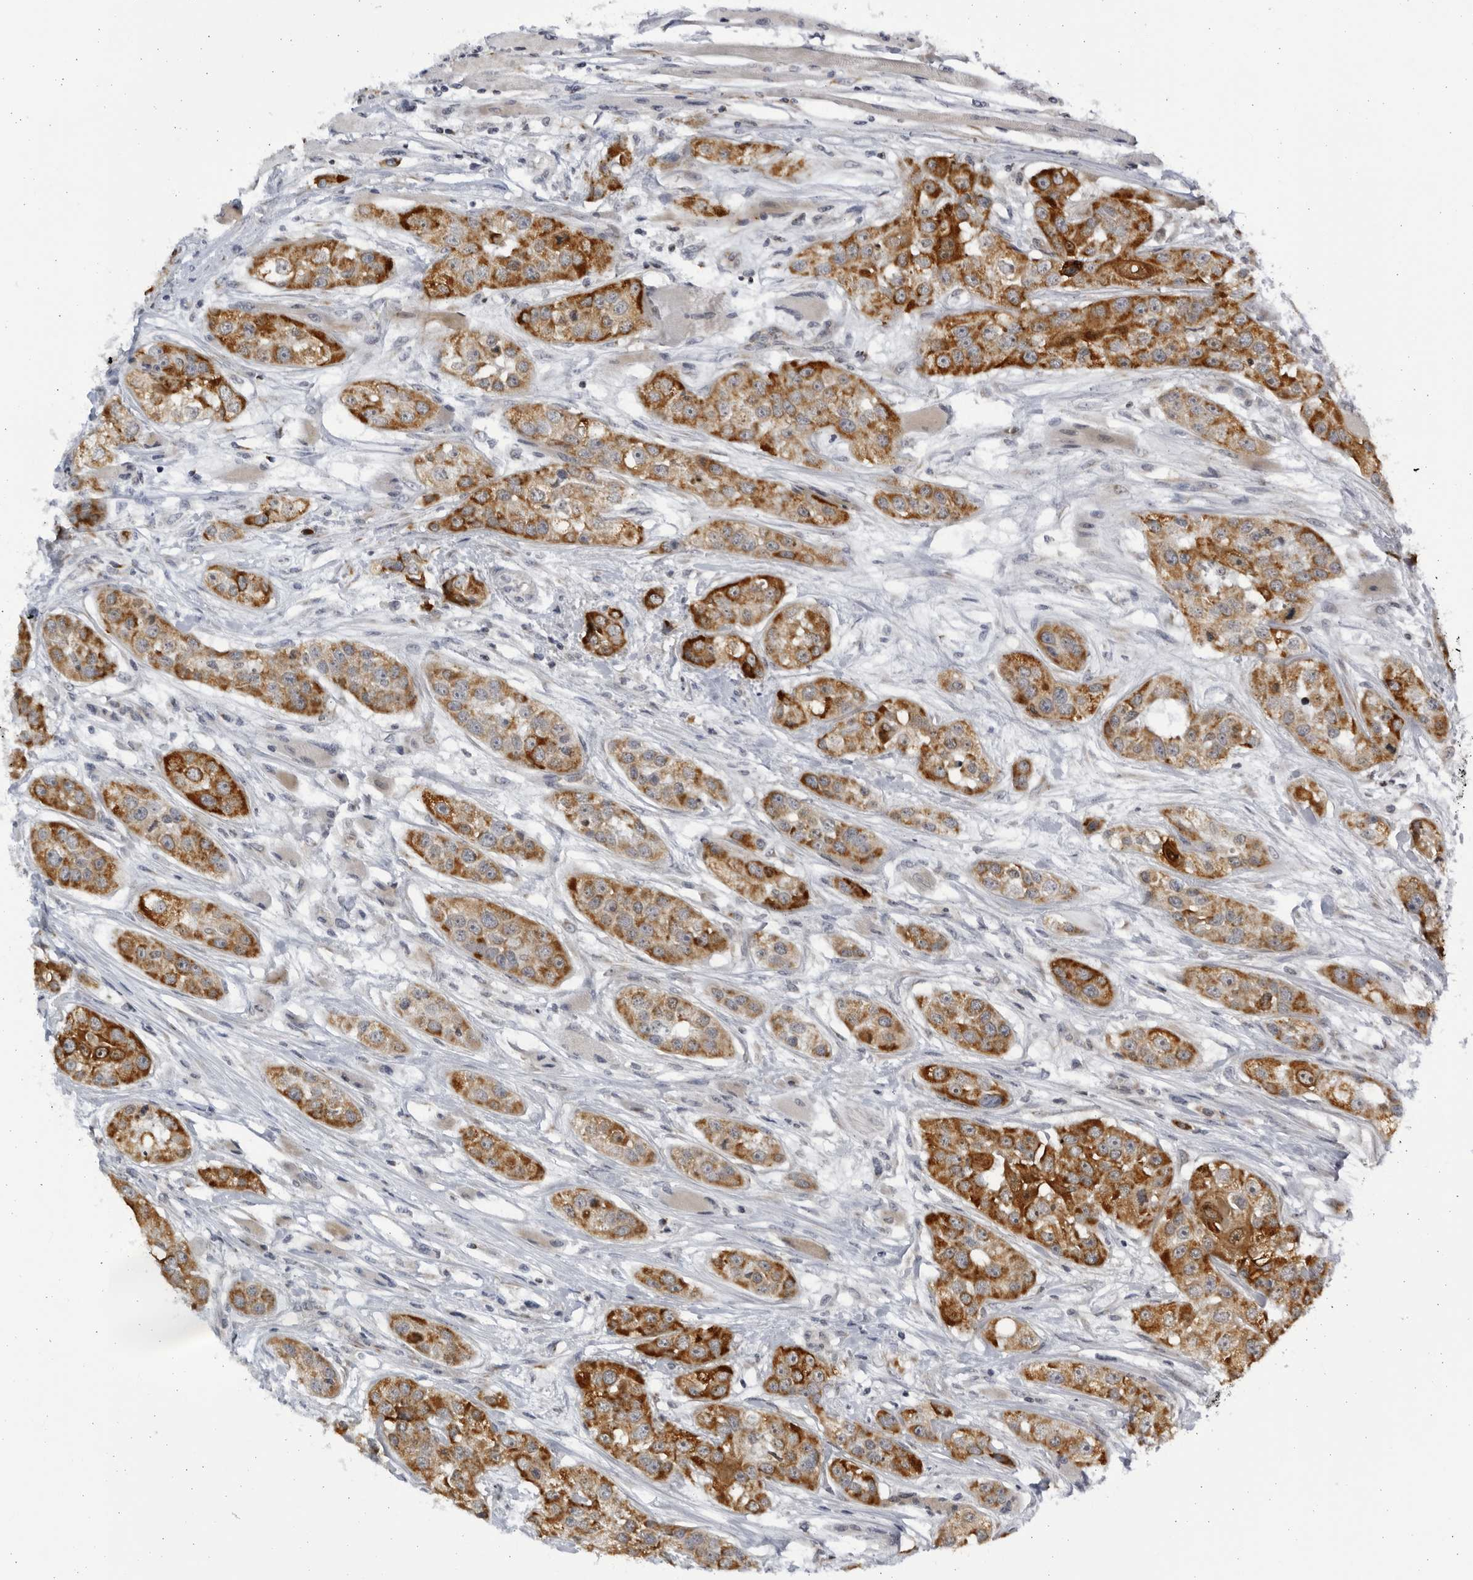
{"staining": {"intensity": "strong", "quantity": ">75%", "location": "cytoplasmic/membranous"}, "tissue": "head and neck cancer", "cell_type": "Tumor cells", "image_type": "cancer", "snomed": [{"axis": "morphology", "description": "Normal tissue, NOS"}, {"axis": "morphology", "description": "Squamous cell carcinoma, NOS"}, {"axis": "topography", "description": "Skeletal muscle"}, {"axis": "topography", "description": "Head-Neck"}], "caption": "Immunohistochemistry (IHC) photomicrograph of neoplastic tissue: human squamous cell carcinoma (head and neck) stained using immunohistochemistry exhibits high levels of strong protein expression localized specifically in the cytoplasmic/membranous of tumor cells, appearing as a cytoplasmic/membranous brown color.", "gene": "SLC25A22", "patient": {"sex": "male", "age": 51}}